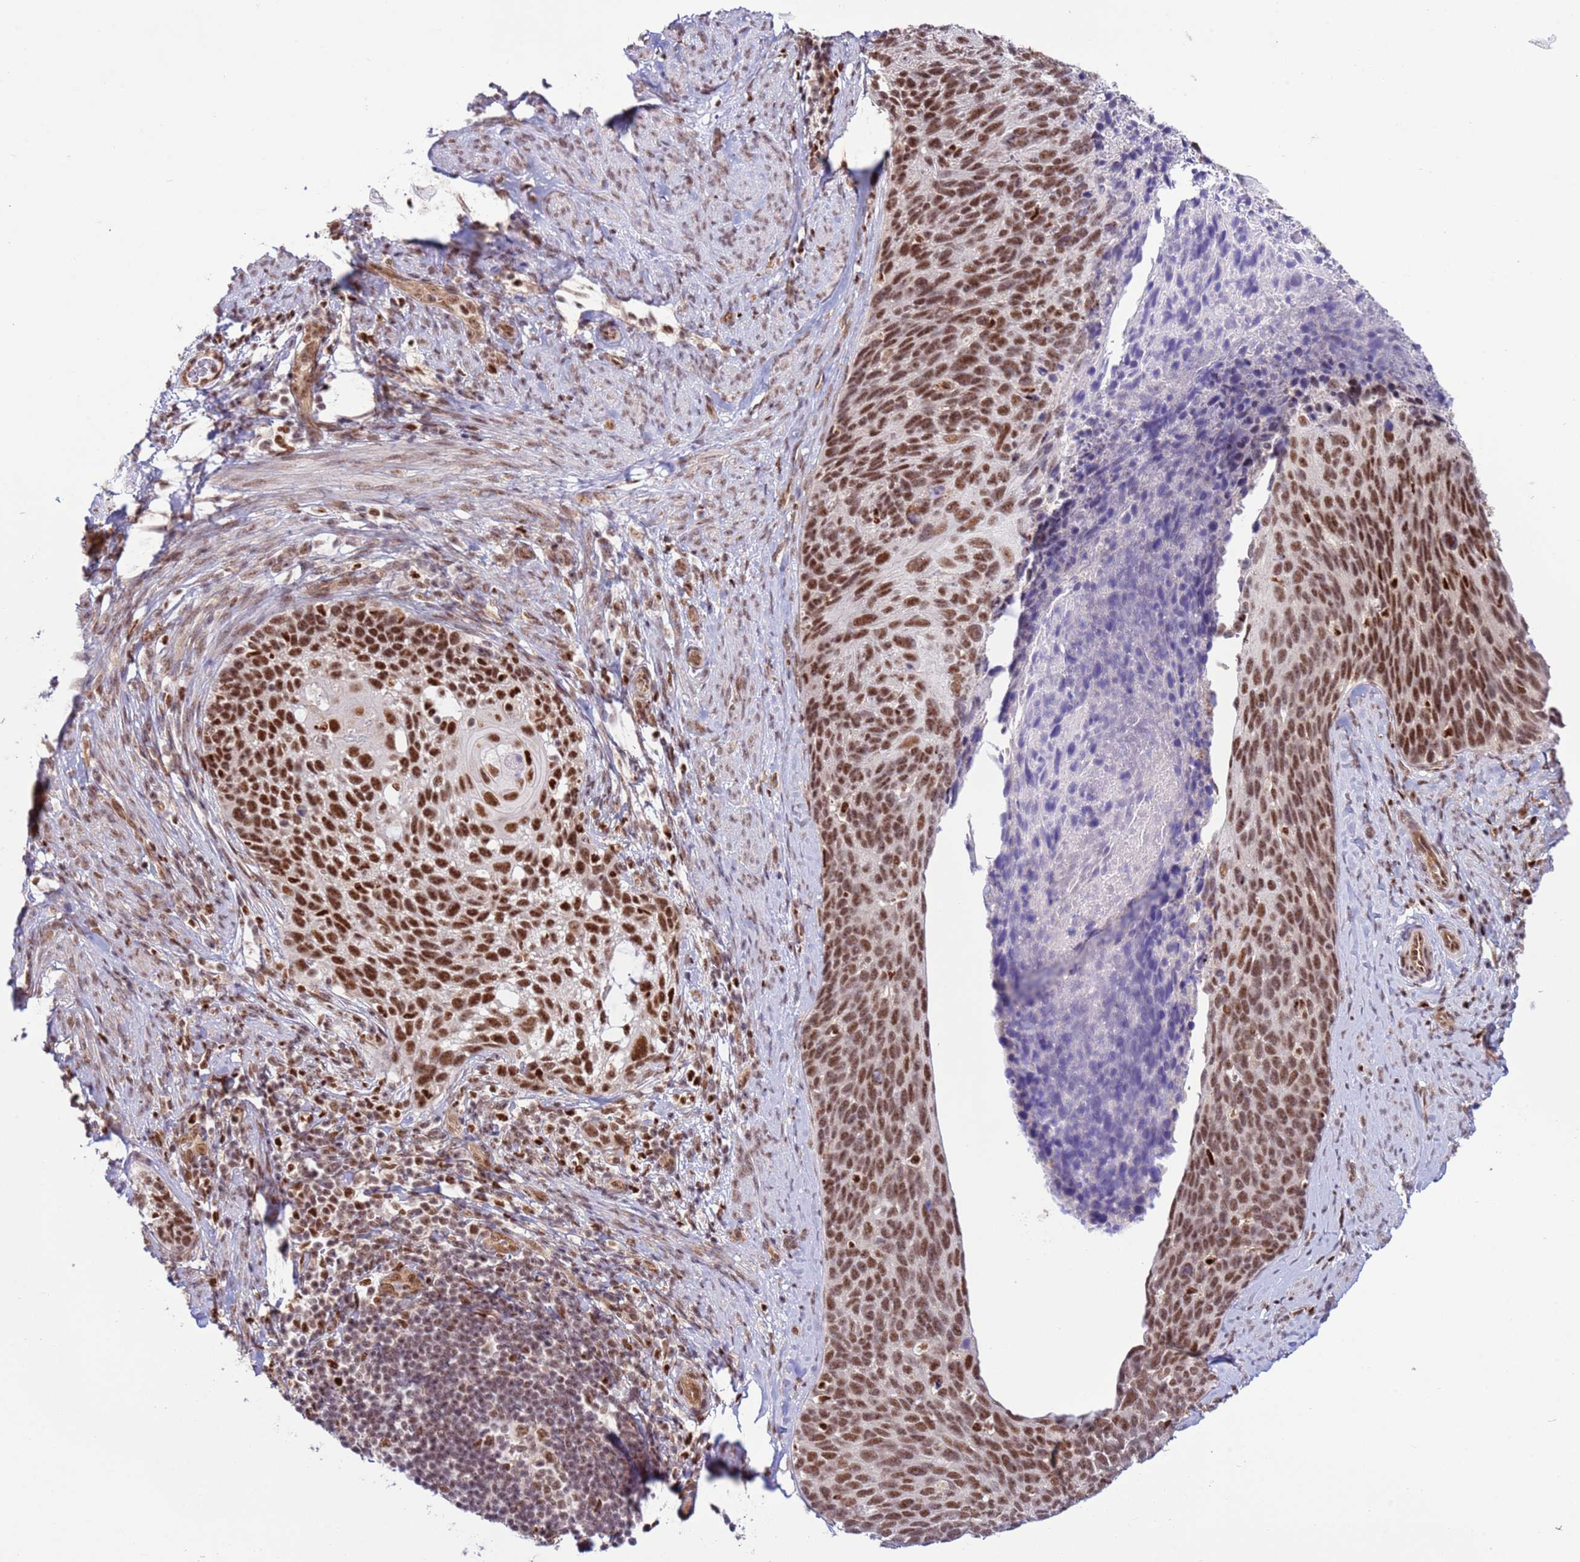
{"staining": {"intensity": "strong", "quantity": ">75%", "location": "nuclear"}, "tissue": "cervical cancer", "cell_type": "Tumor cells", "image_type": "cancer", "snomed": [{"axis": "morphology", "description": "Squamous cell carcinoma, NOS"}, {"axis": "topography", "description": "Cervix"}], "caption": "Tumor cells demonstrate high levels of strong nuclear staining in approximately >75% of cells in human cervical squamous cell carcinoma.", "gene": "PRPF6", "patient": {"sex": "female", "age": 80}}